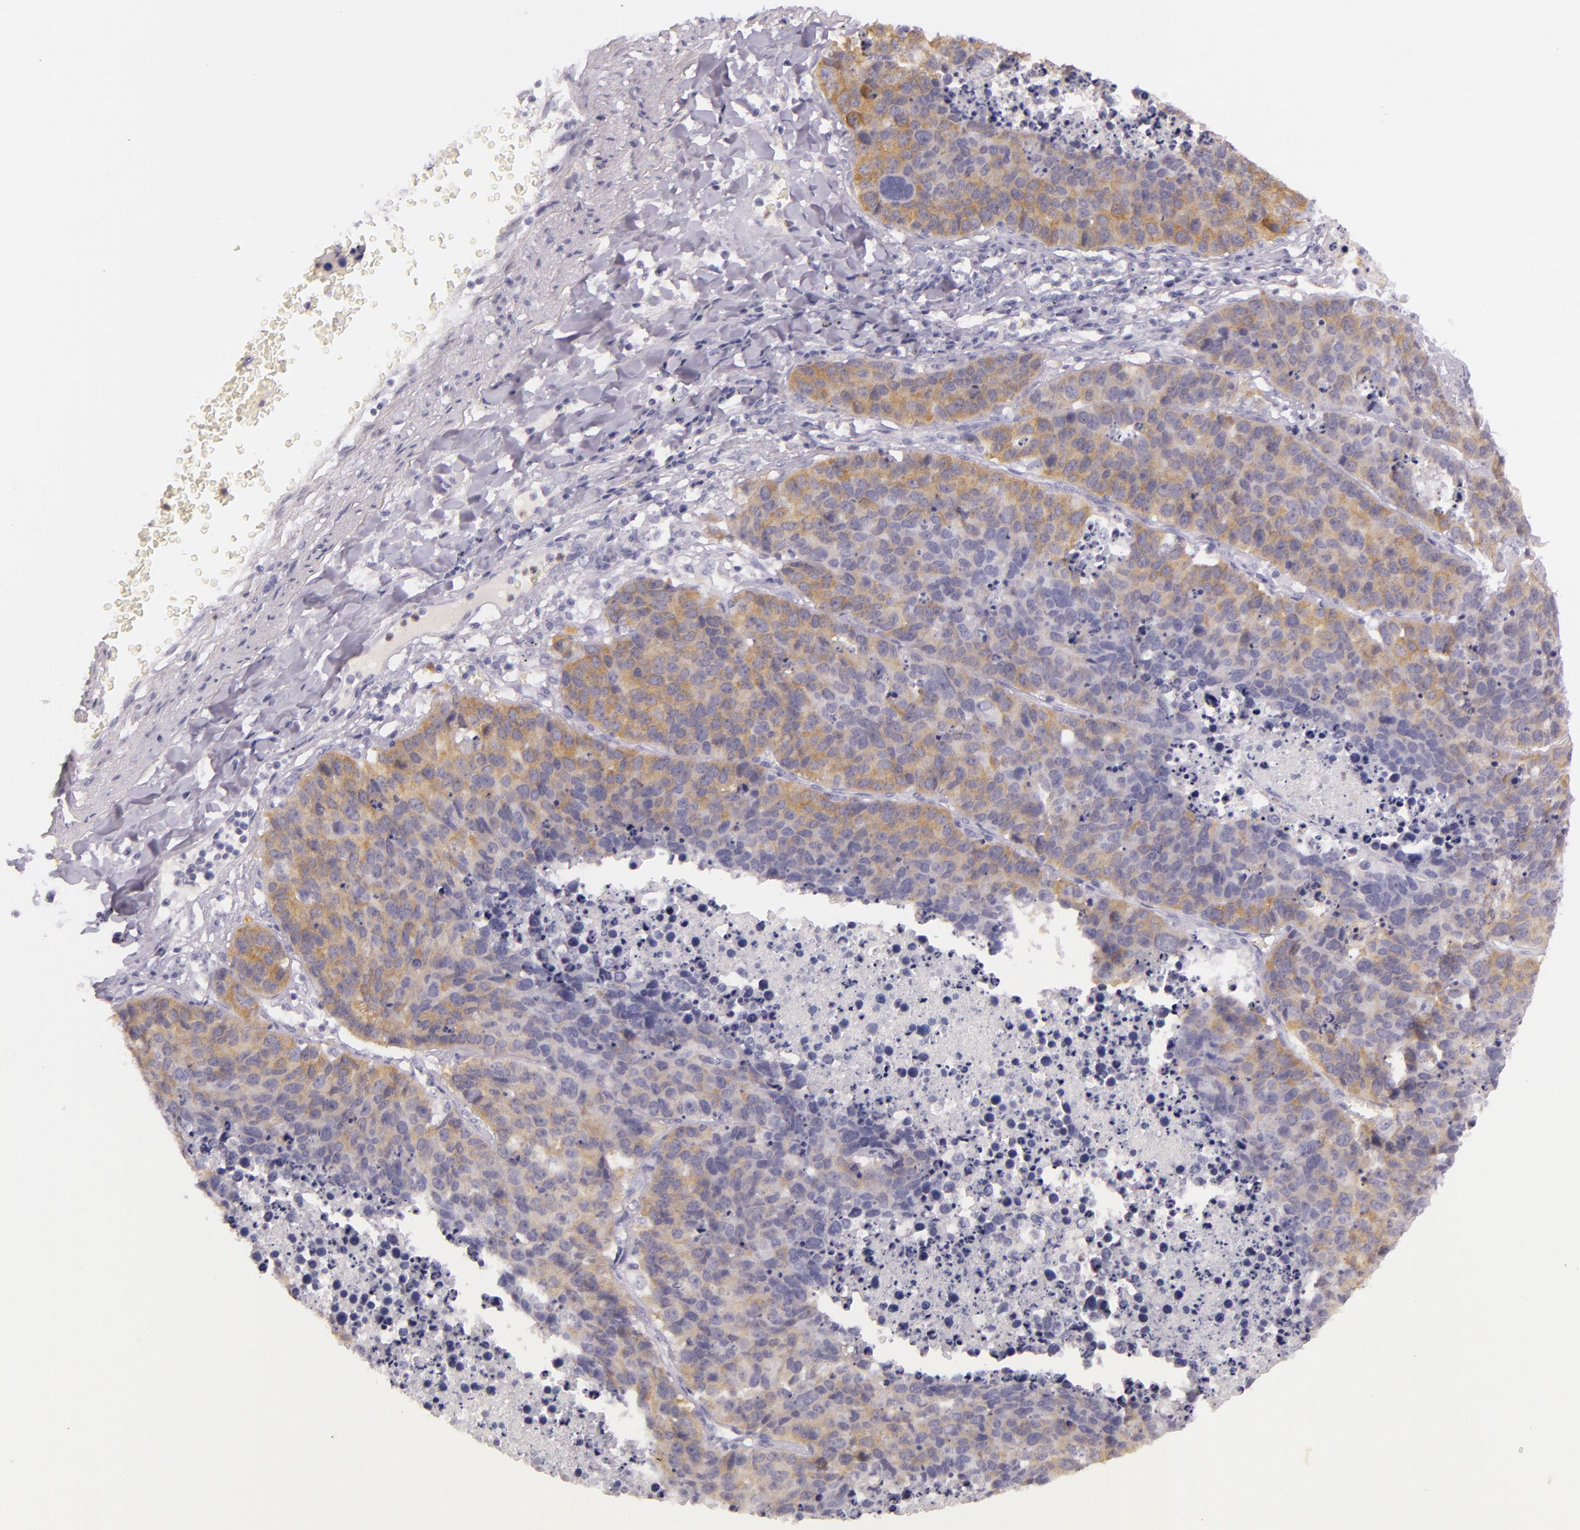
{"staining": {"intensity": "weak", "quantity": "<25%", "location": "cytoplasmic/membranous"}, "tissue": "lung cancer", "cell_type": "Tumor cells", "image_type": "cancer", "snomed": [{"axis": "morphology", "description": "Carcinoid, malignant, NOS"}, {"axis": "topography", "description": "Lung"}], "caption": "There is no significant staining in tumor cells of lung carcinoid (malignant). (DAB immunohistochemistry (IHC) visualized using brightfield microscopy, high magnification).", "gene": "CBS", "patient": {"sex": "male", "age": 60}}